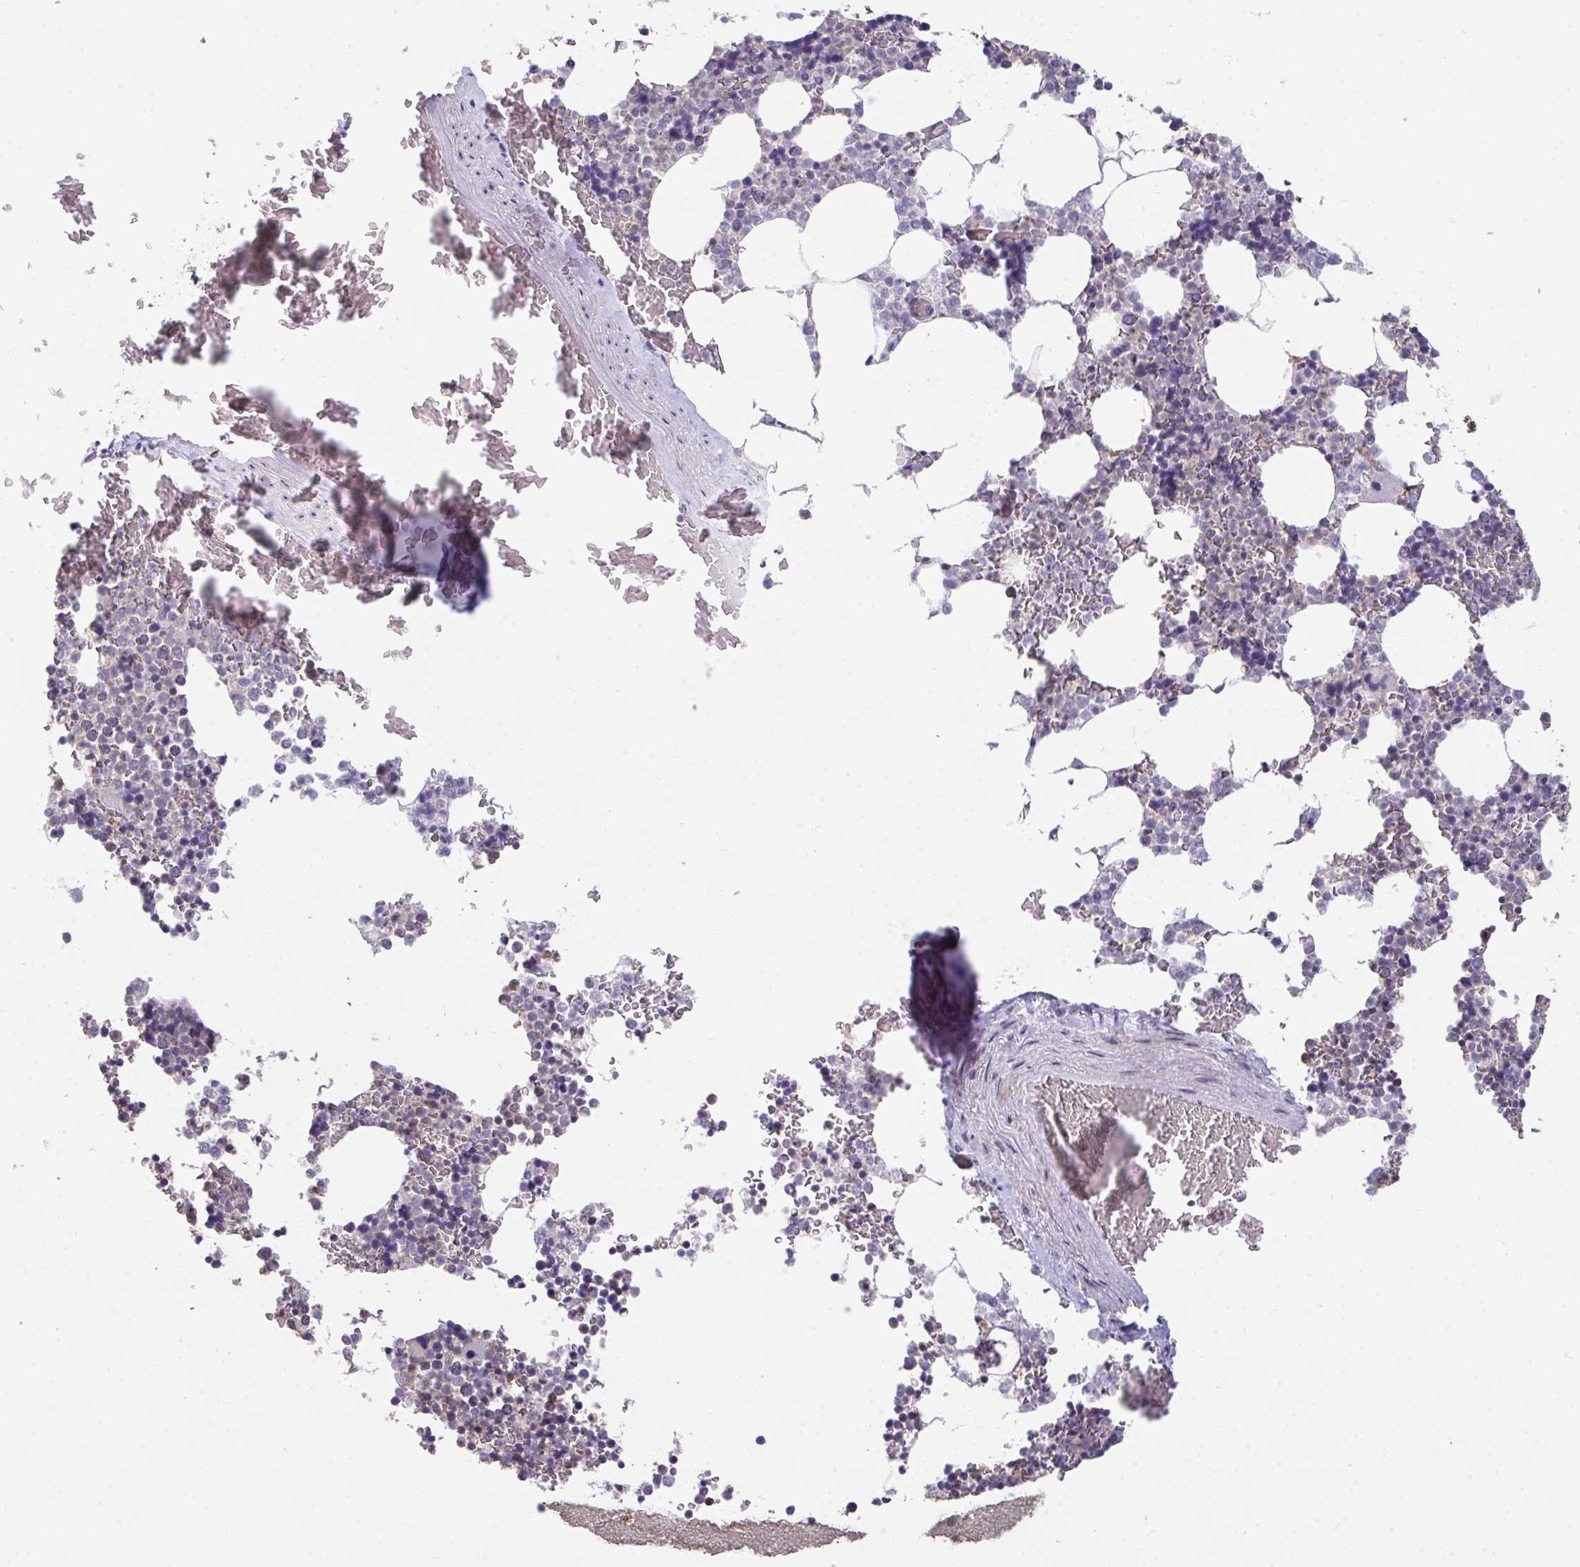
{"staining": {"intensity": "negative", "quantity": "none", "location": "none"}, "tissue": "bone marrow", "cell_type": "Hematopoietic cells", "image_type": "normal", "snomed": [{"axis": "morphology", "description": "Normal tissue, NOS"}, {"axis": "topography", "description": "Bone marrow"}], "caption": "Hematopoietic cells show no significant positivity in normal bone marrow. Nuclei are stained in blue.", "gene": "SENP3", "patient": {"sex": "female", "age": 42}}